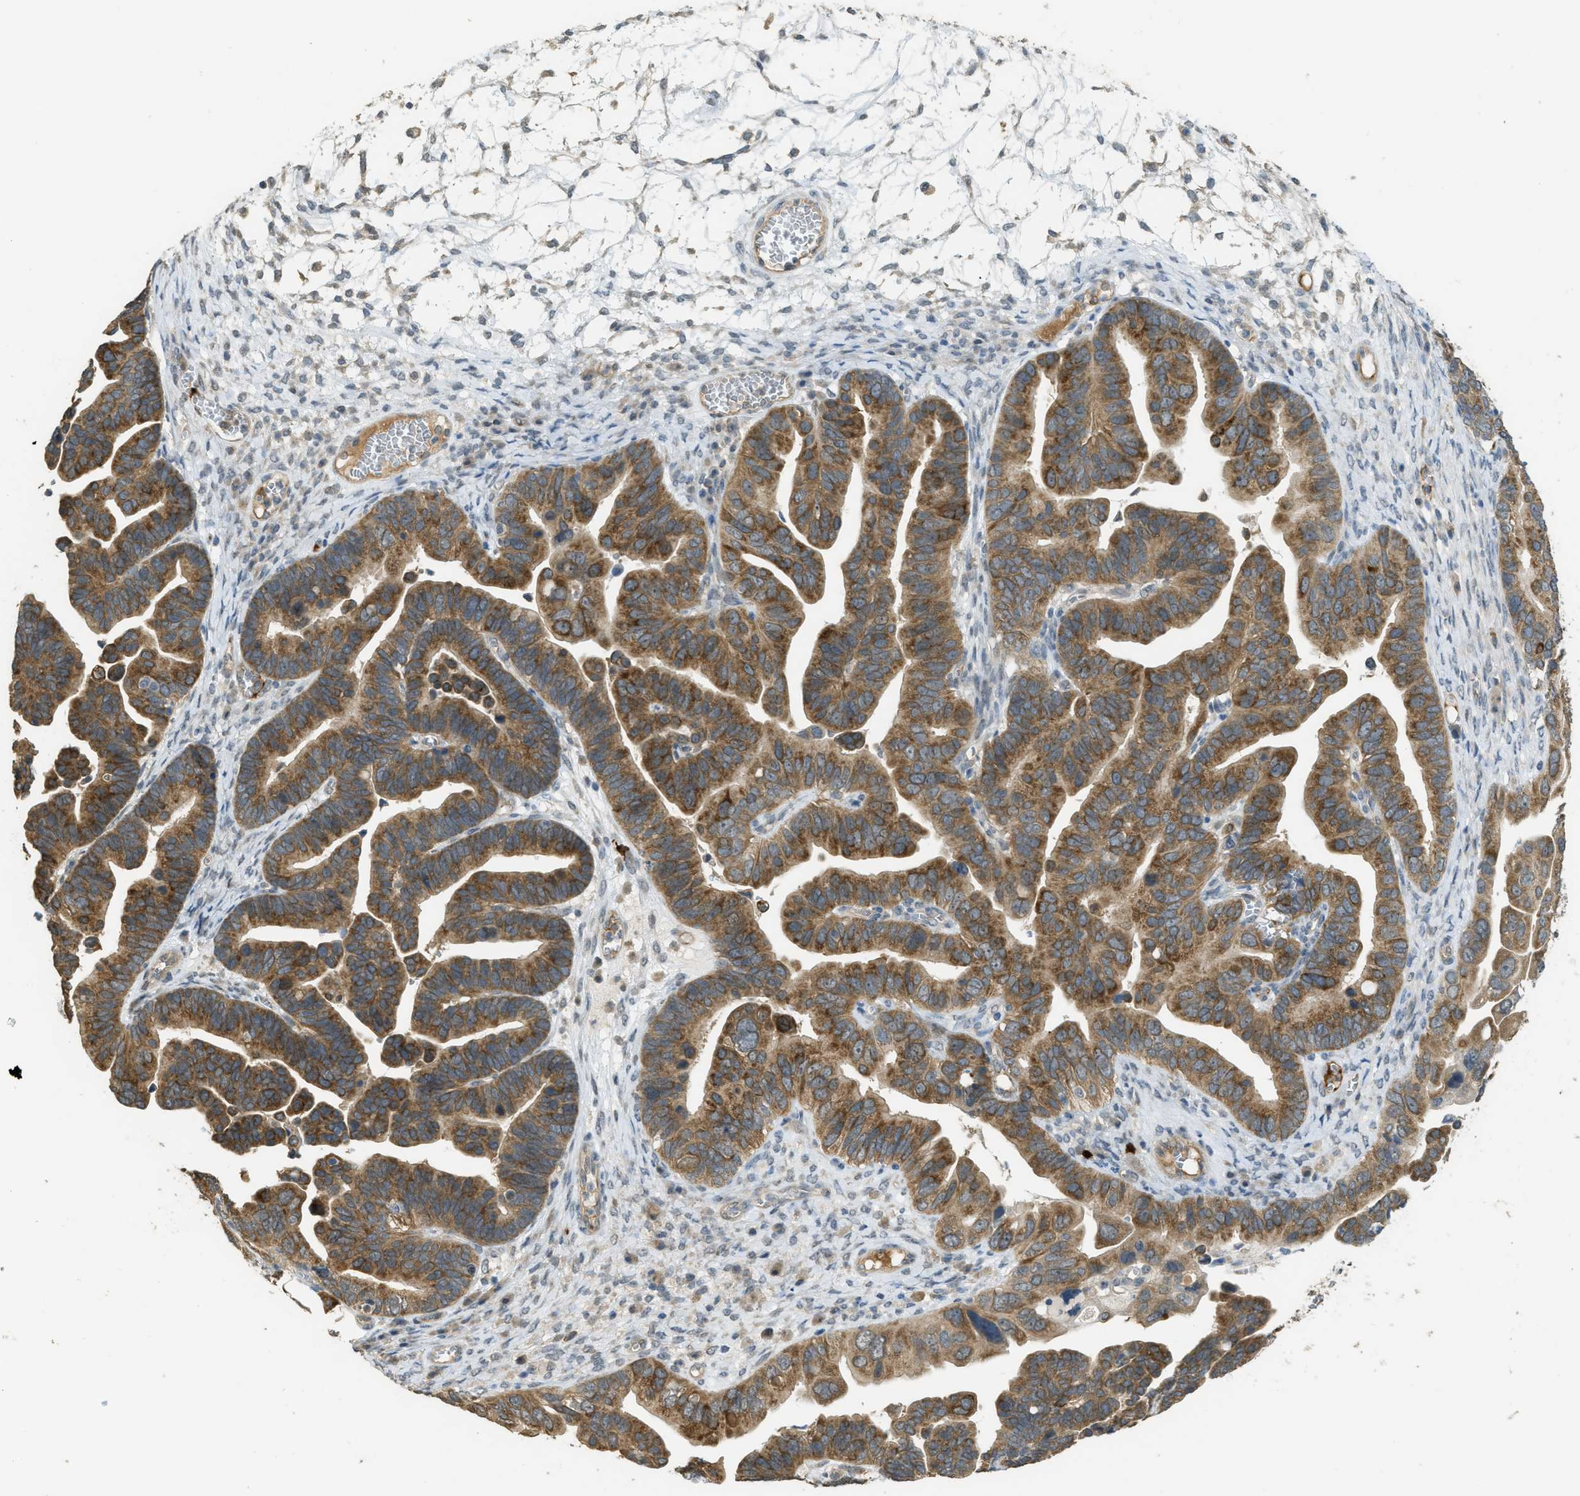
{"staining": {"intensity": "moderate", "quantity": ">75%", "location": "cytoplasmic/membranous"}, "tissue": "ovarian cancer", "cell_type": "Tumor cells", "image_type": "cancer", "snomed": [{"axis": "morphology", "description": "Cystadenocarcinoma, serous, NOS"}, {"axis": "topography", "description": "Ovary"}], "caption": "This image shows serous cystadenocarcinoma (ovarian) stained with IHC to label a protein in brown. The cytoplasmic/membranous of tumor cells show moderate positivity for the protein. Nuclei are counter-stained blue.", "gene": "IGF2BP2", "patient": {"sex": "female", "age": 56}}